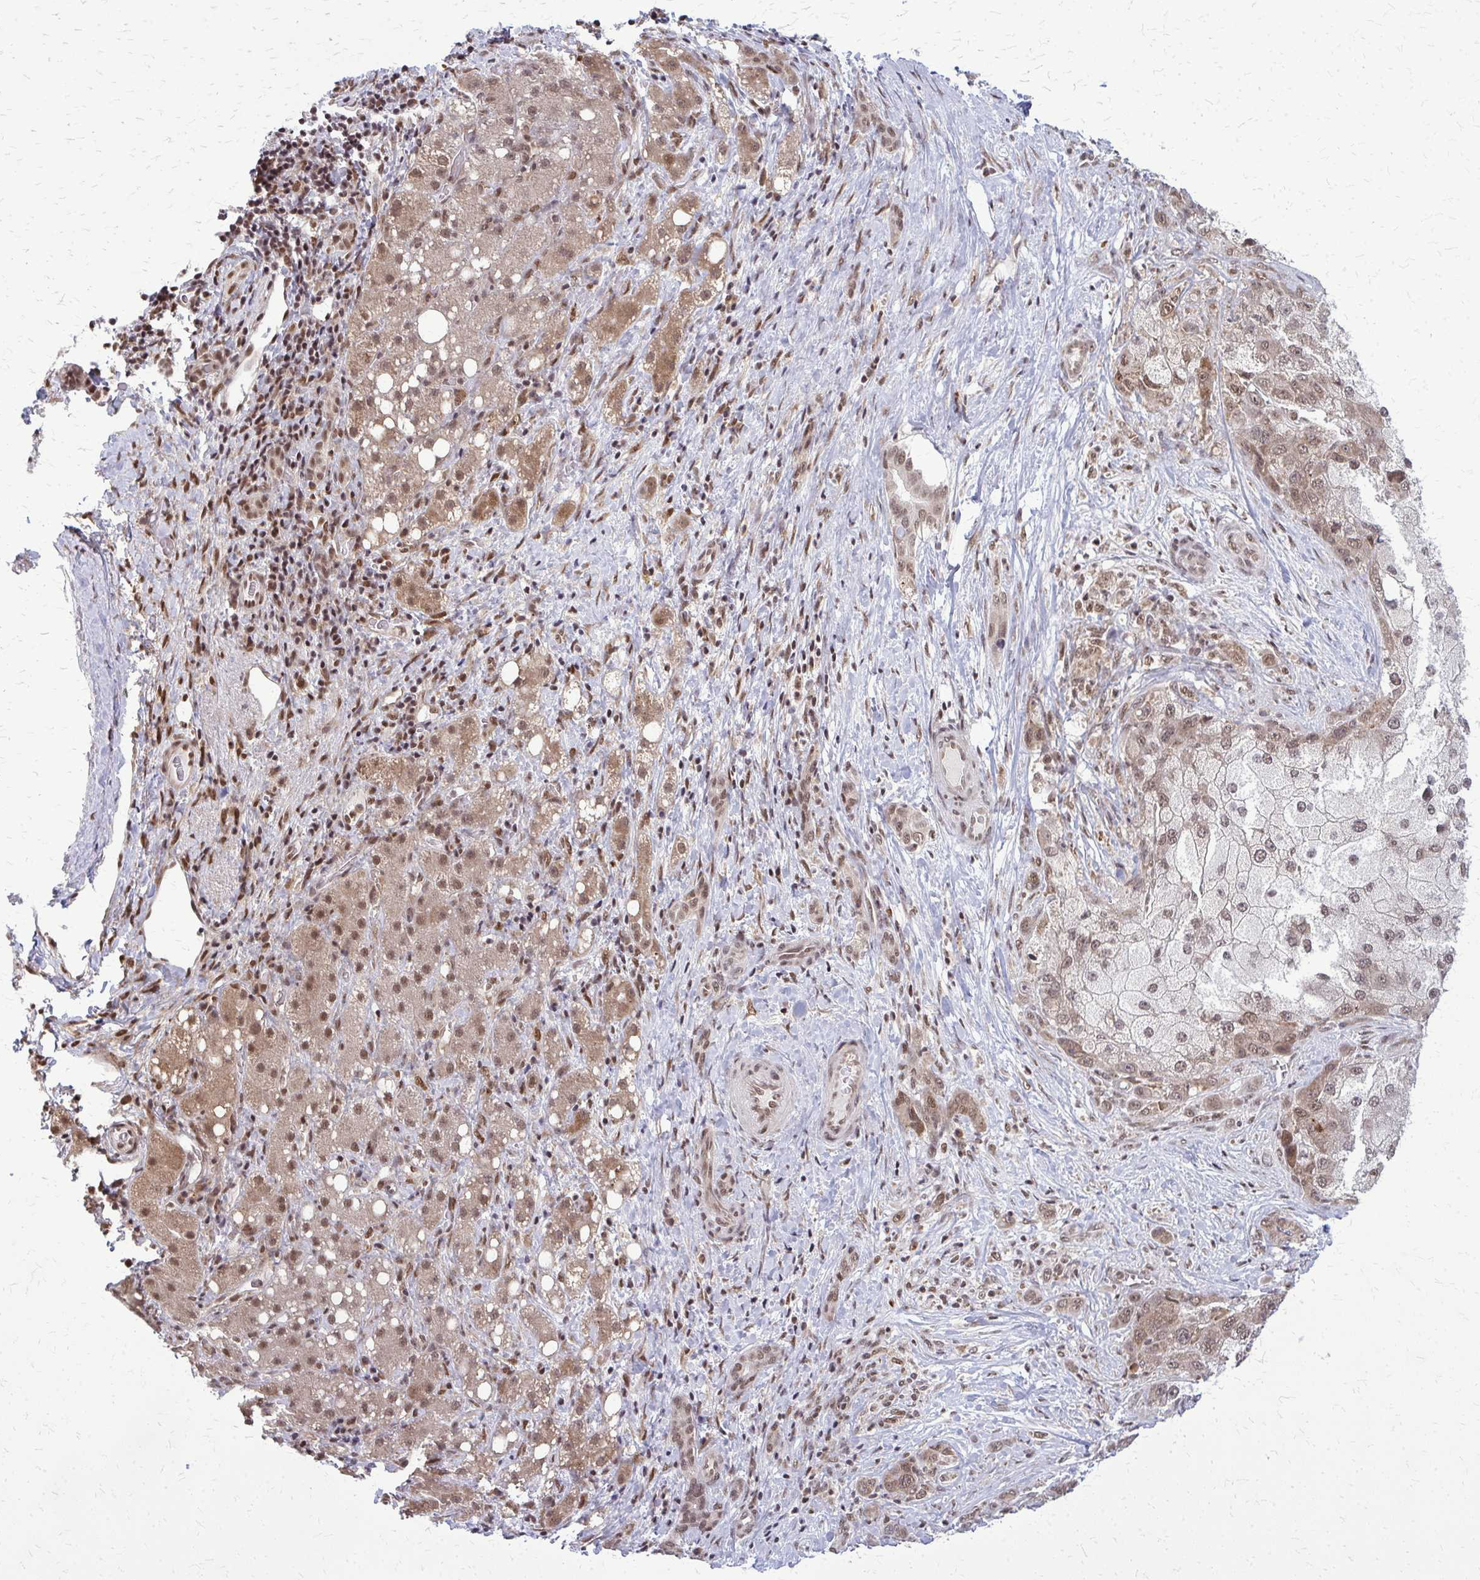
{"staining": {"intensity": "moderate", "quantity": "25%-75%", "location": "cytoplasmic/membranous,nuclear"}, "tissue": "liver cancer", "cell_type": "Tumor cells", "image_type": "cancer", "snomed": [{"axis": "morphology", "description": "Carcinoma, Hepatocellular, NOS"}, {"axis": "topography", "description": "Liver"}], "caption": "Immunohistochemical staining of liver cancer reveals medium levels of moderate cytoplasmic/membranous and nuclear protein staining in about 25%-75% of tumor cells.", "gene": "HDAC3", "patient": {"sex": "male", "age": 67}}